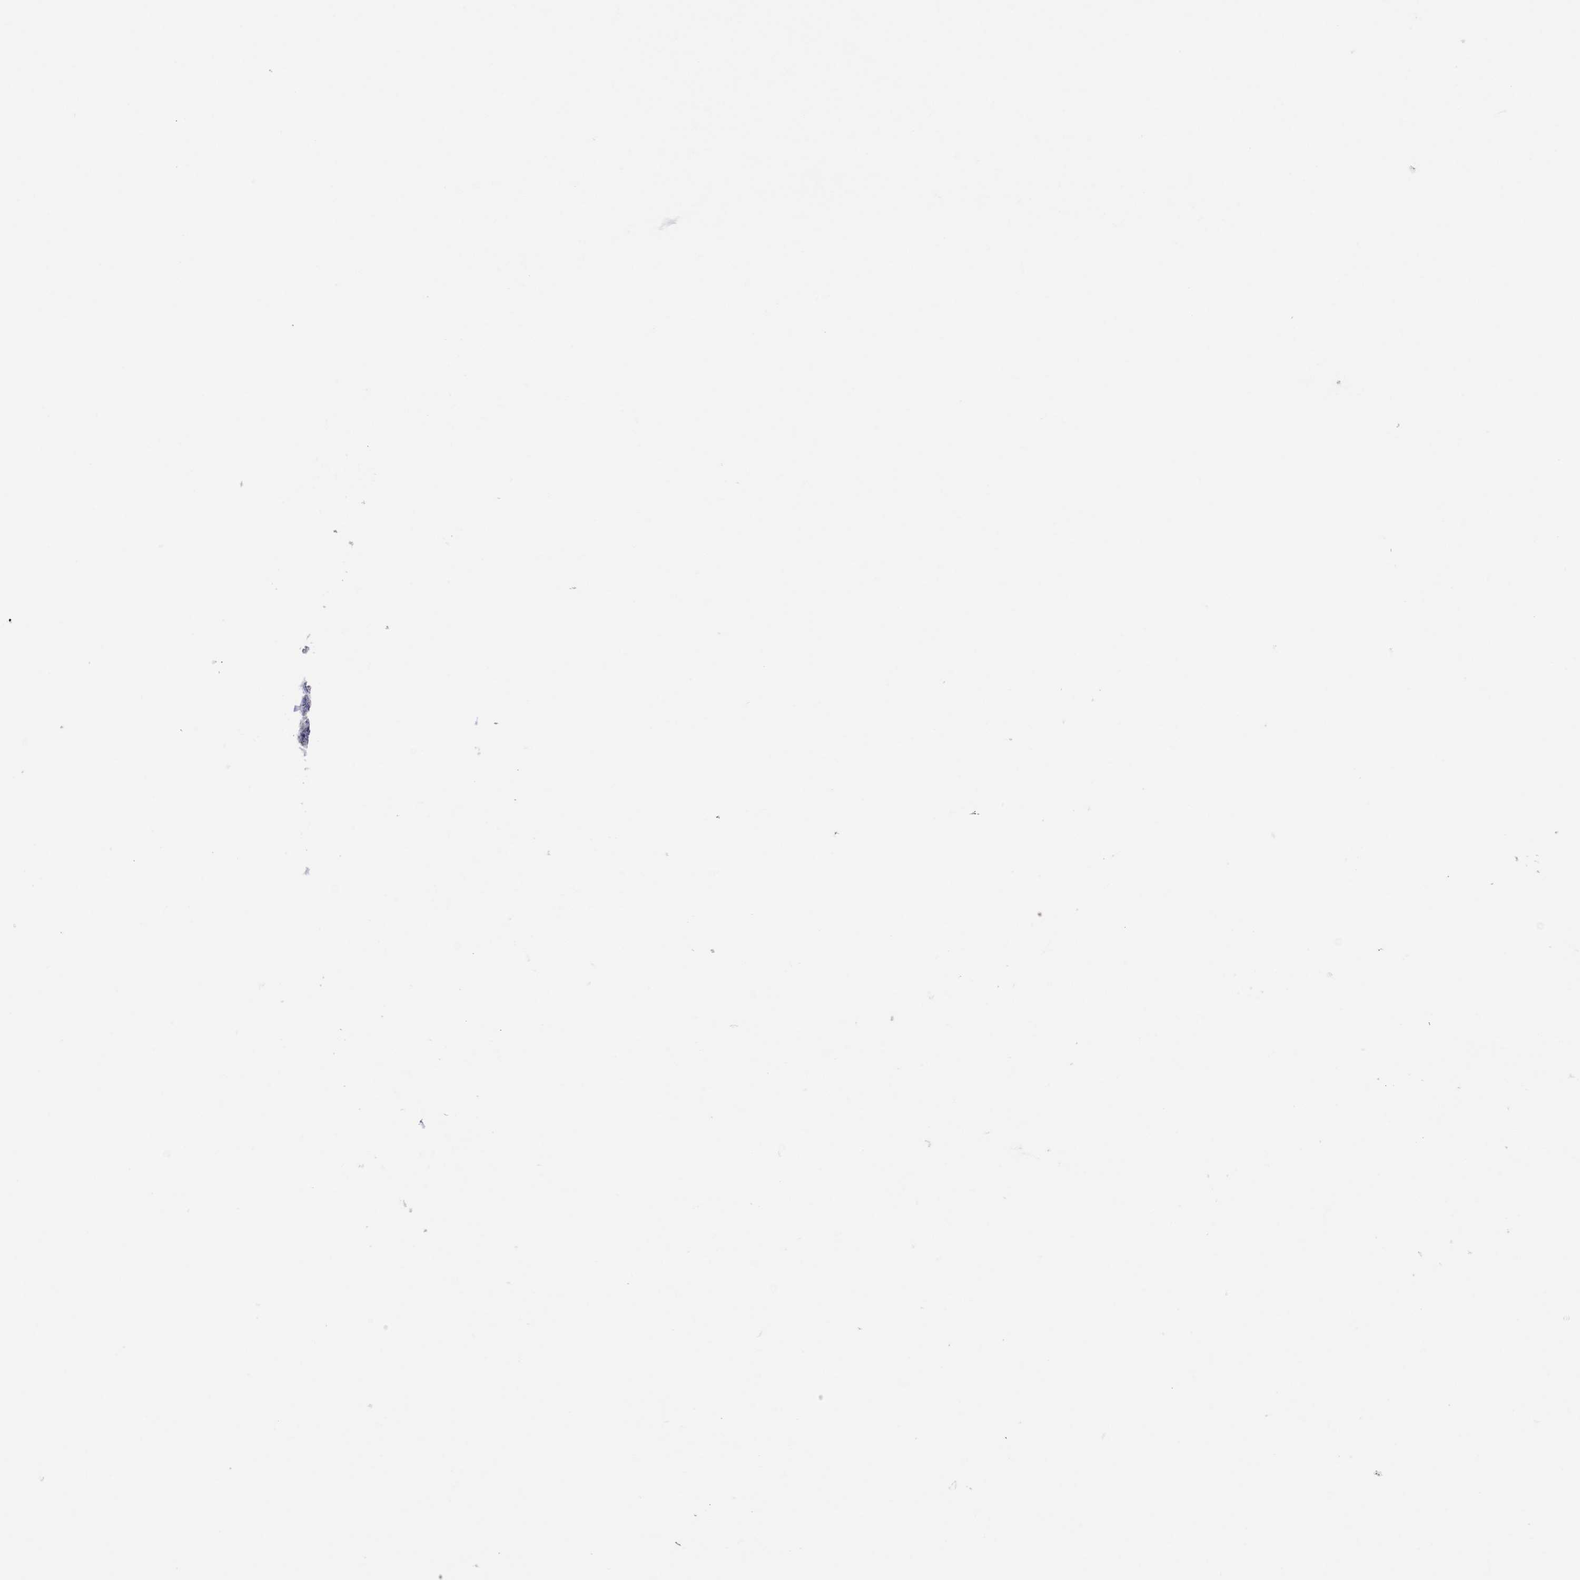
{"staining": {"intensity": "negative", "quantity": "none", "location": "none"}, "tissue": "endometrial cancer", "cell_type": "Tumor cells", "image_type": "cancer", "snomed": [{"axis": "morphology", "description": "Adenocarcinoma, NOS"}, {"axis": "topography", "description": "Endometrium"}], "caption": "Immunohistochemical staining of endometrial cancer (adenocarcinoma) shows no significant staining in tumor cells.", "gene": "MMP13", "patient": {"sex": "female", "age": 58}}